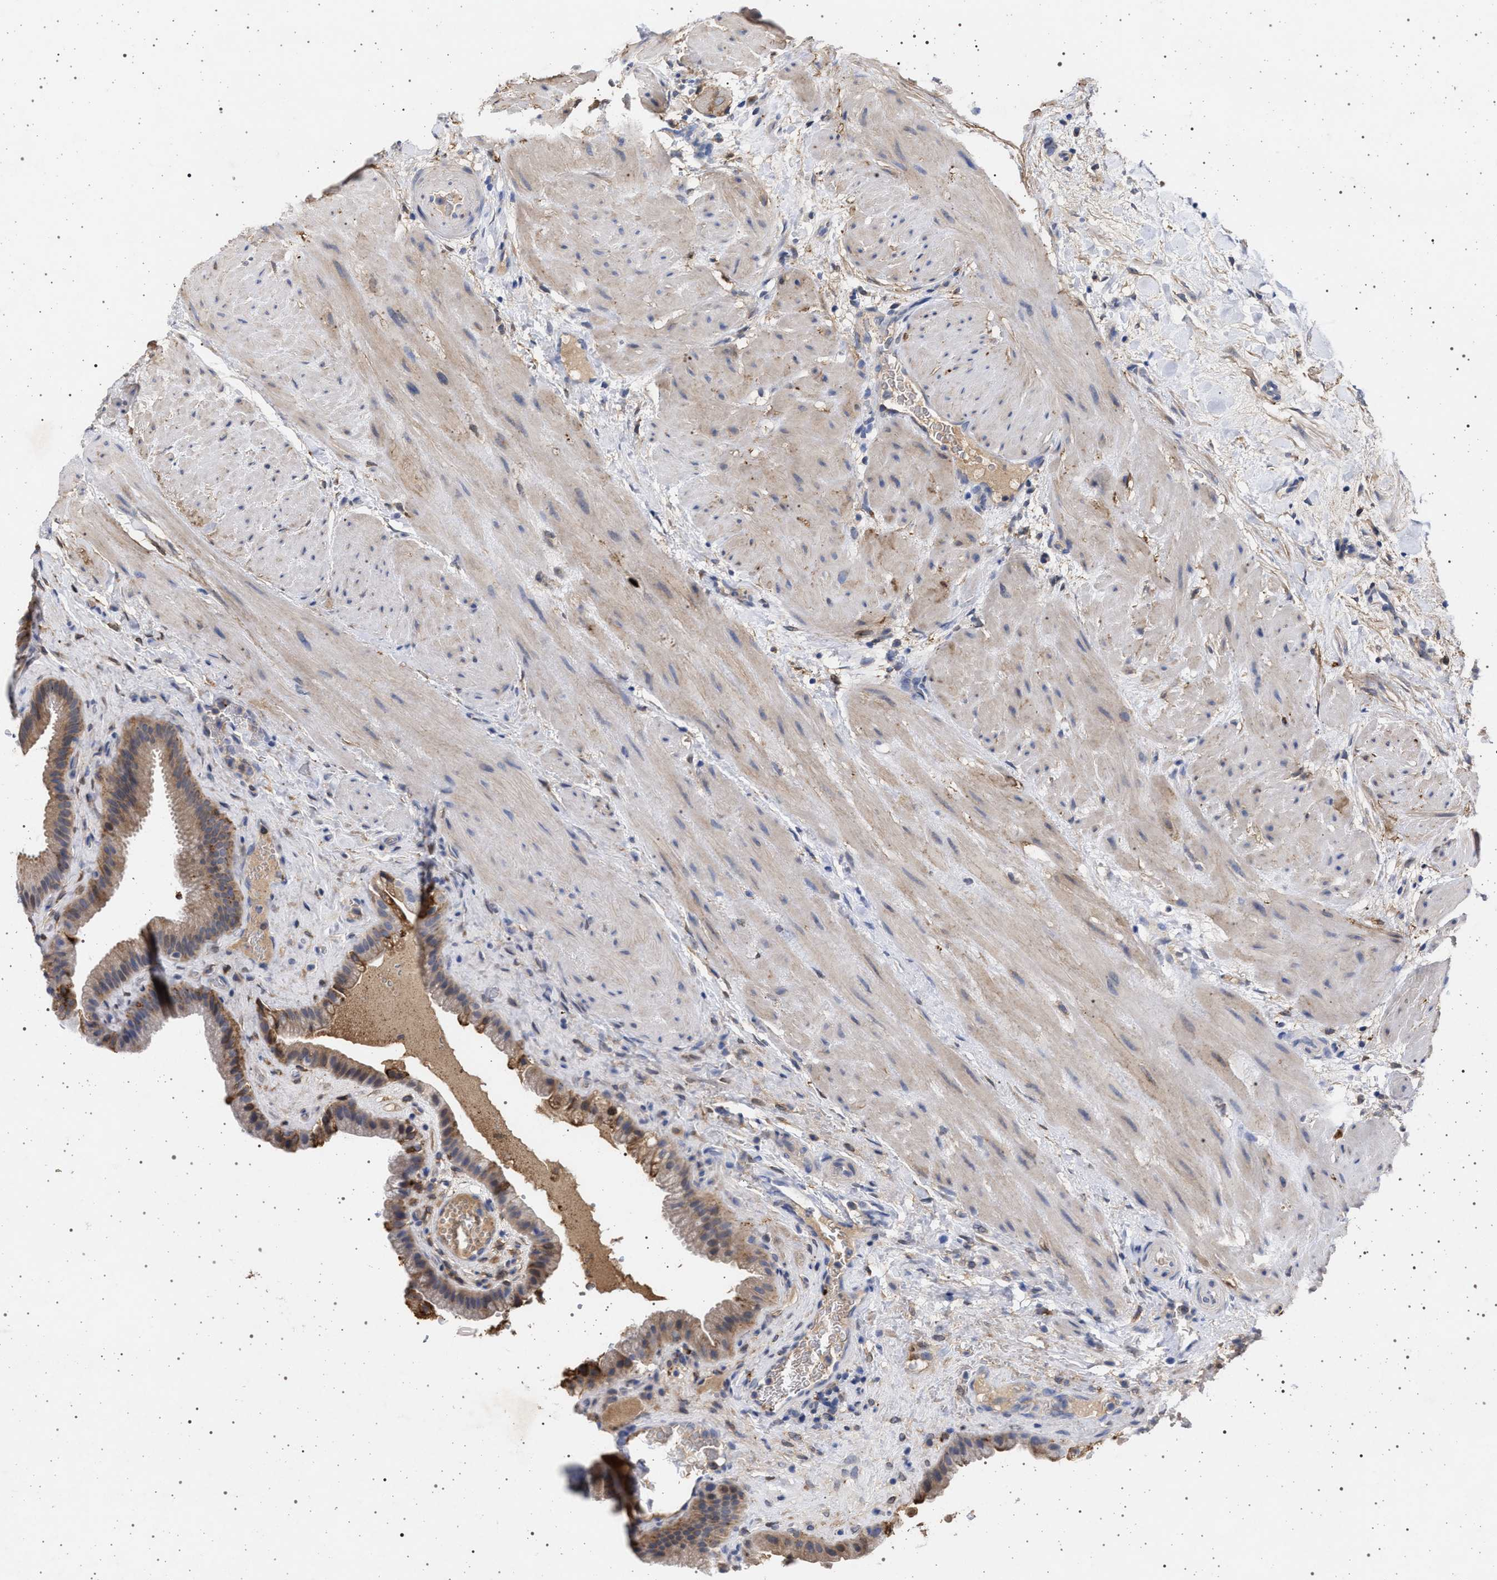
{"staining": {"intensity": "moderate", "quantity": ">75%", "location": "cytoplasmic/membranous"}, "tissue": "gallbladder", "cell_type": "Glandular cells", "image_type": "normal", "snomed": [{"axis": "morphology", "description": "Normal tissue, NOS"}, {"axis": "topography", "description": "Gallbladder"}], "caption": "Protein analysis of unremarkable gallbladder reveals moderate cytoplasmic/membranous expression in about >75% of glandular cells. (IHC, brightfield microscopy, high magnification).", "gene": "PLG", "patient": {"sex": "male", "age": 49}}